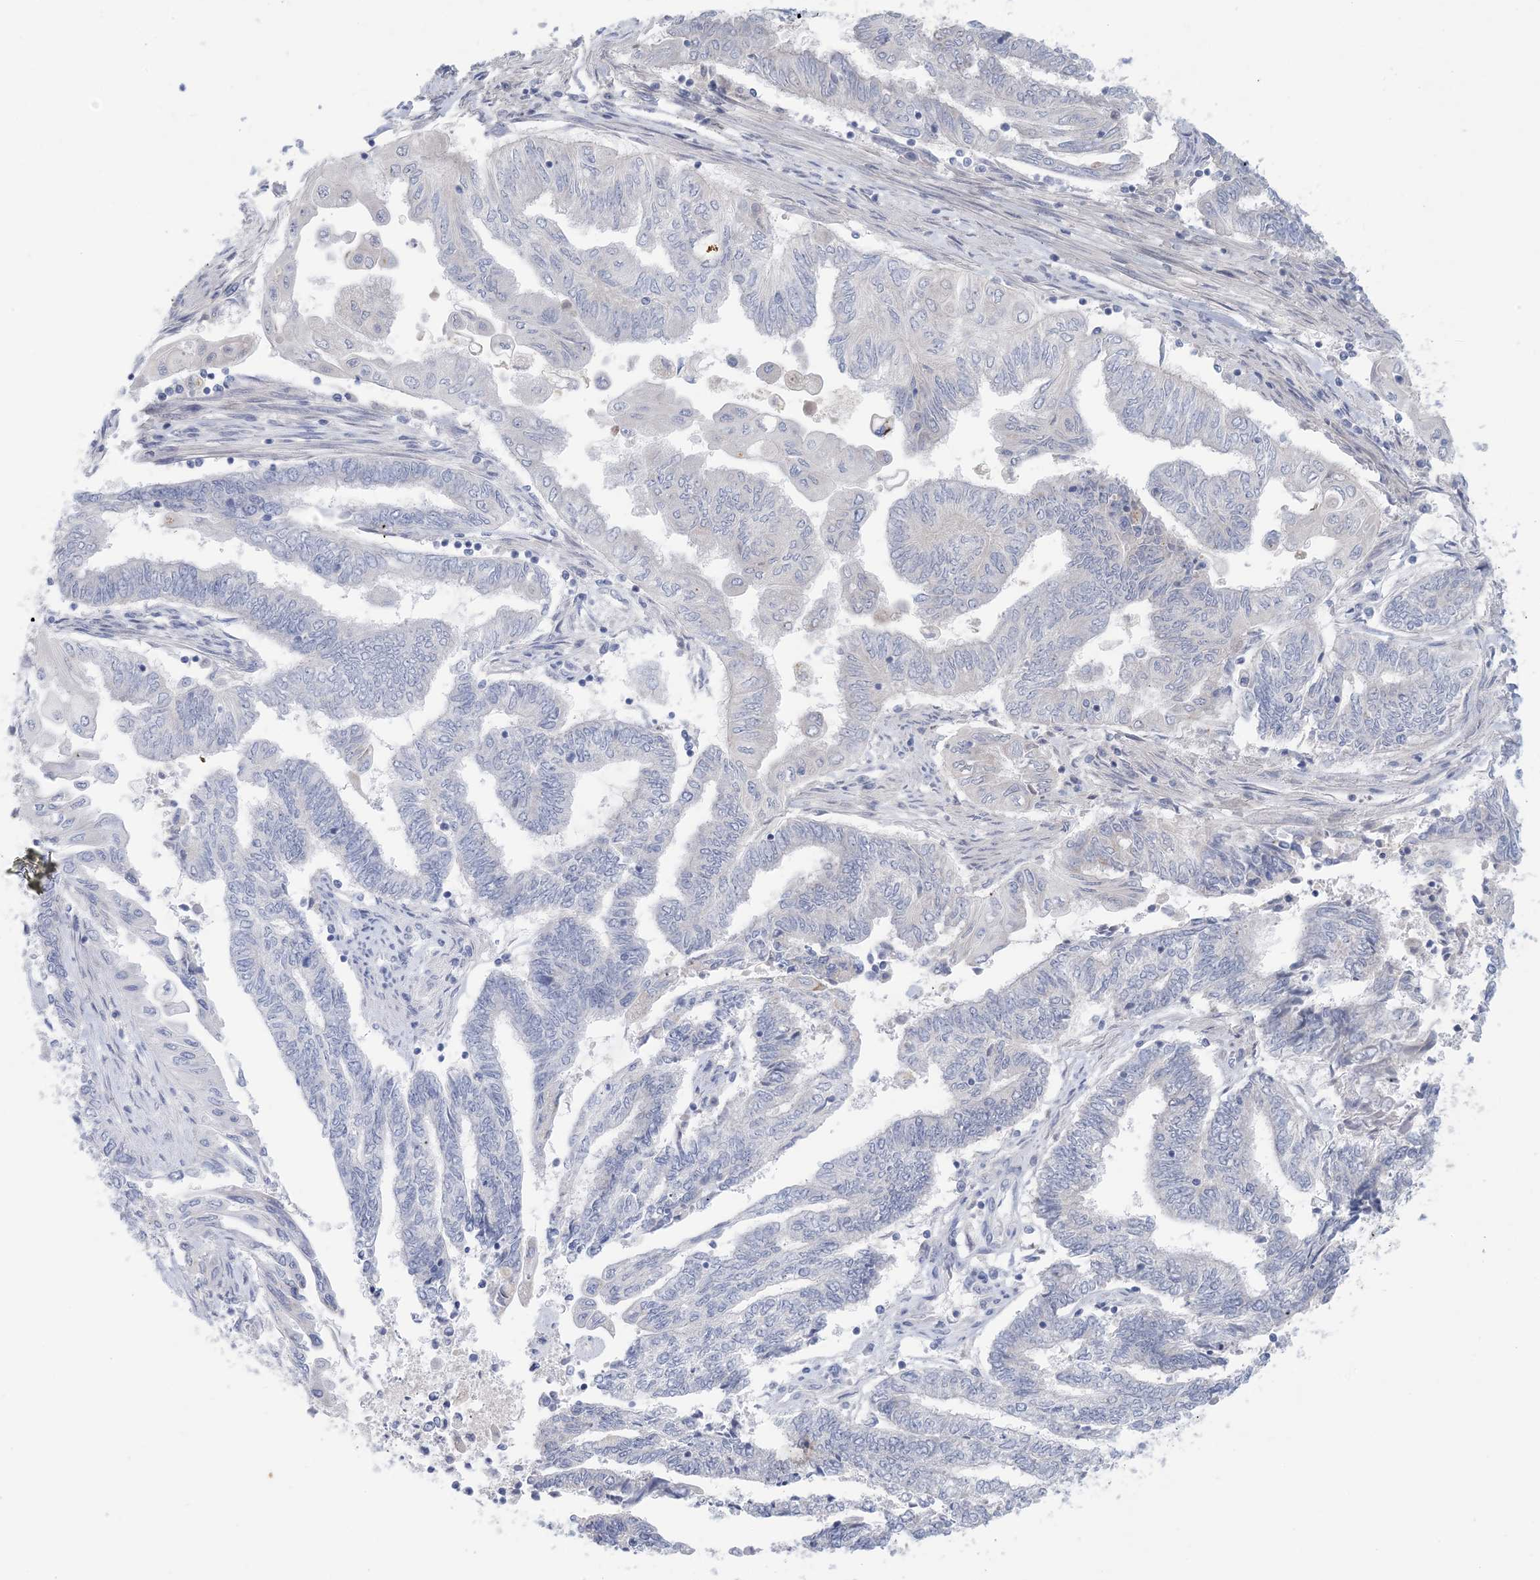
{"staining": {"intensity": "negative", "quantity": "none", "location": "none"}, "tissue": "endometrial cancer", "cell_type": "Tumor cells", "image_type": "cancer", "snomed": [{"axis": "morphology", "description": "Adenocarcinoma, NOS"}, {"axis": "topography", "description": "Uterus"}, {"axis": "topography", "description": "Endometrium"}], "caption": "Immunohistochemical staining of endometrial cancer (adenocarcinoma) reveals no significant positivity in tumor cells.", "gene": "GABRG1", "patient": {"sex": "female", "age": 70}}